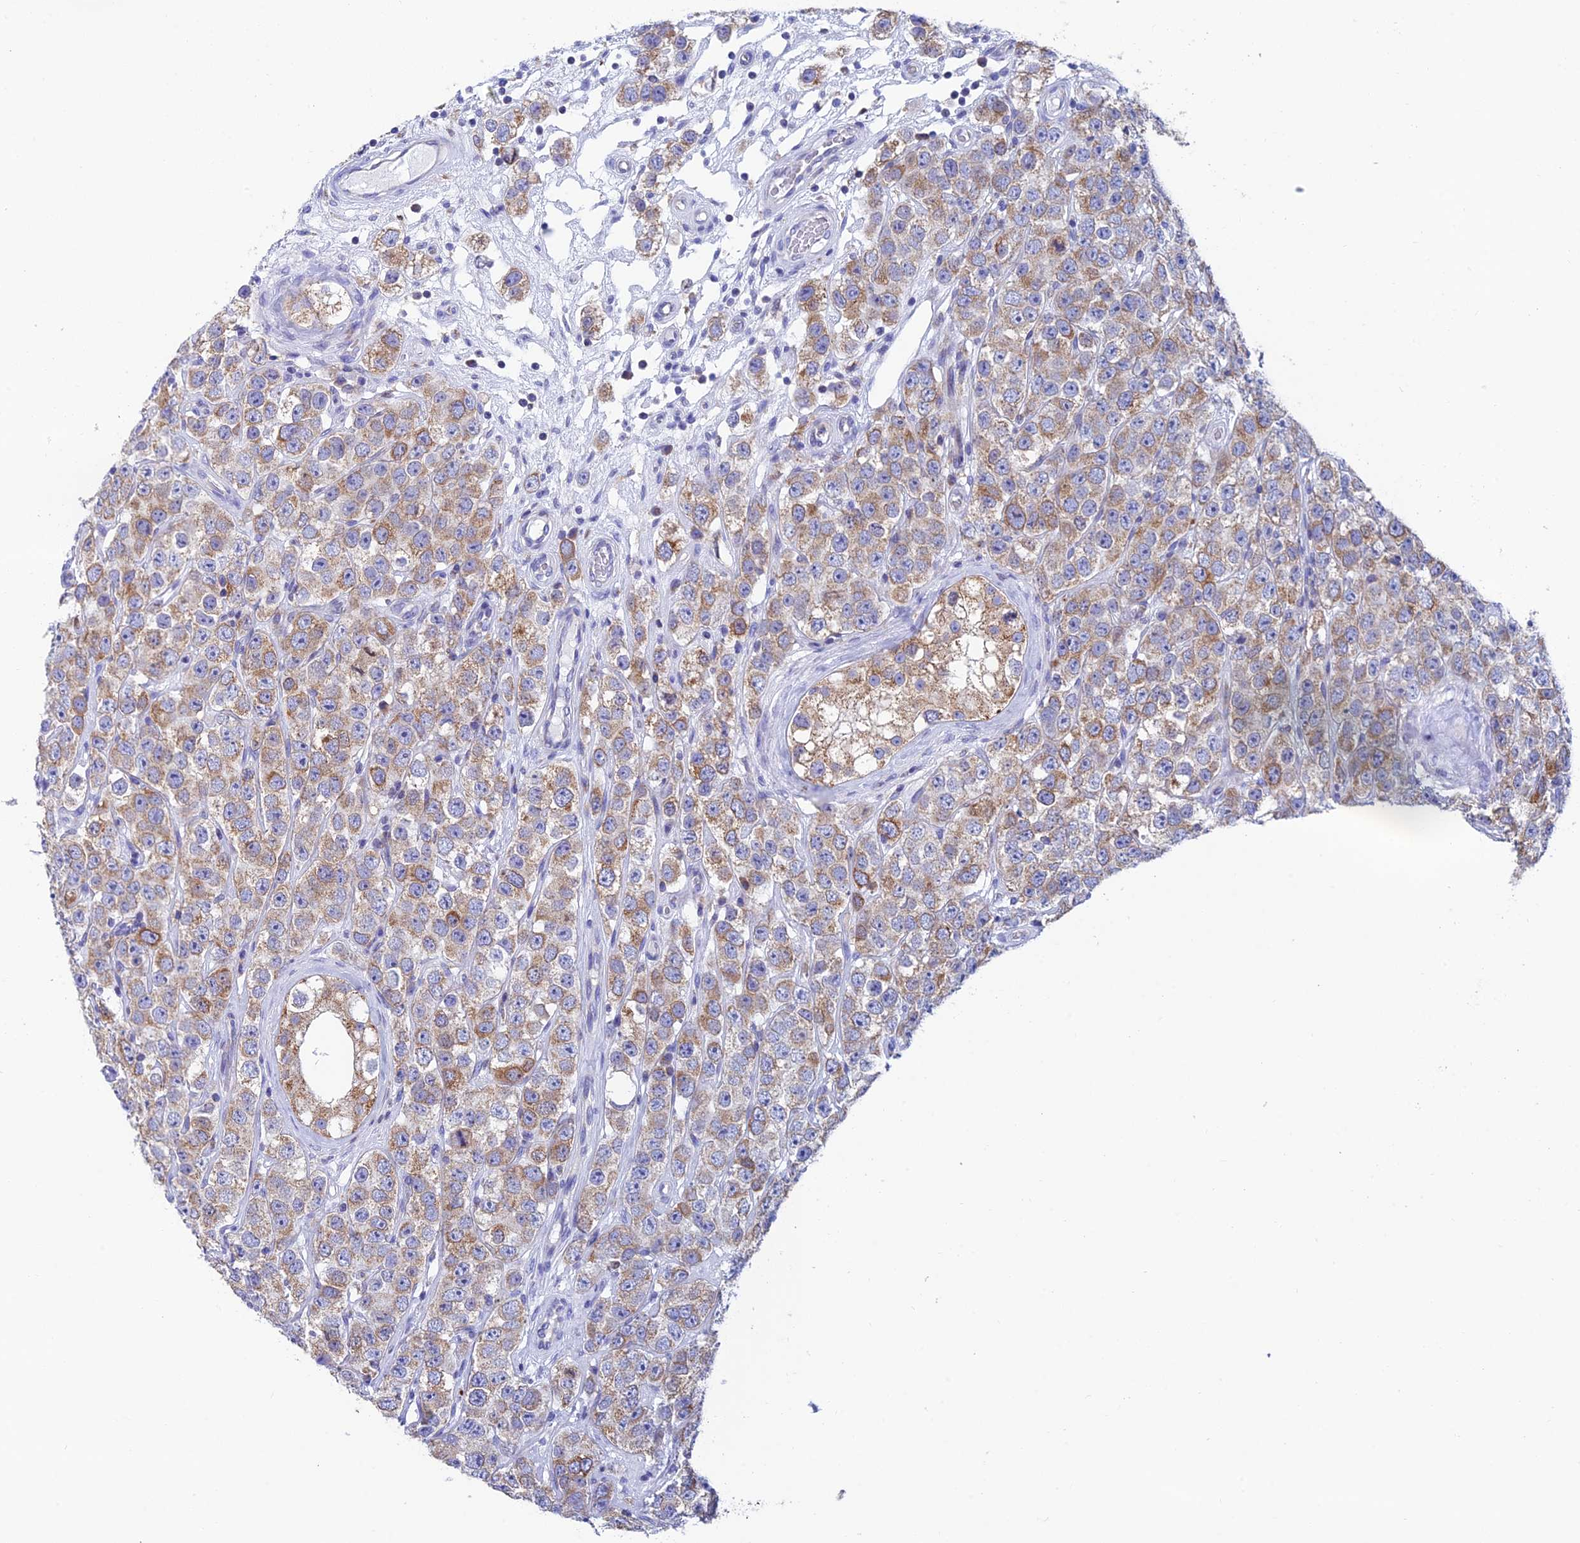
{"staining": {"intensity": "moderate", "quantity": "25%-75%", "location": "cytoplasmic/membranous"}, "tissue": "testis cancer", "cell_type": "Tumor cells", "image_type": "cancer", "snomed": [{"axis": "morphology", "description": "Seminoma, NOS"}, {"axis": "topography", "description": "Testis"}], "caption": "An image of human seminoma (testis) stained for a protein exhibits moderate cytoplasmic/membranous brown staining in tumor cells.", "gene": "REEP4", "patient": {"sex": "male", "age": 28}}